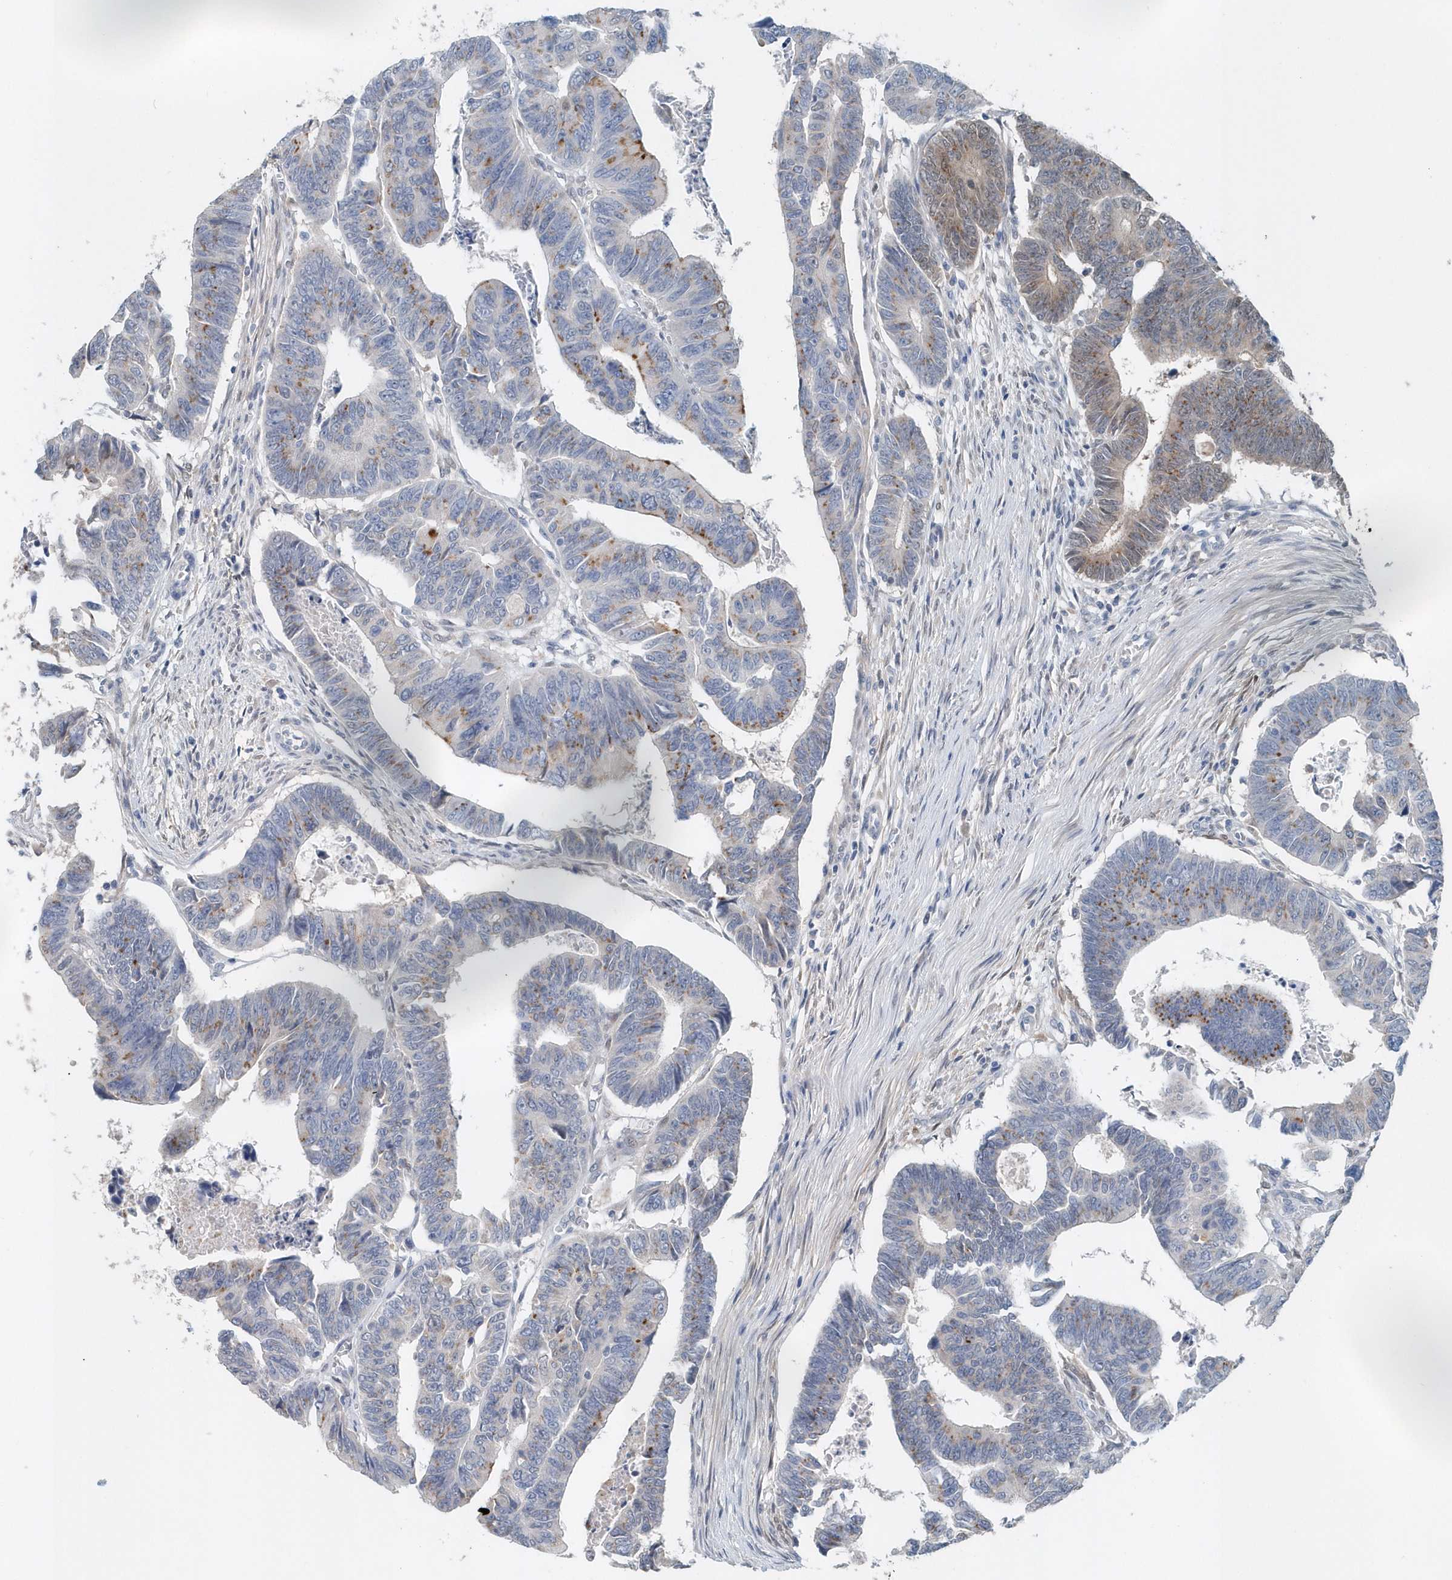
{"staining": {"intensity": "moderate", "quantity": "<25%", "location": "cytoplasmic/membranous"}, "tissue": "colorectal cancer", "cell_type": "Tumor cells", "image_type": "cancer", "snomed": [{"axis": "morphology", "description": "Adenocarcinoma, NOS"}, {"axis": "topography", "description": "Rectum"}], "caption": "This histopathology image demonstrates immunohistochemistry (IHC) staining of human adenocarcinoma (colorectal), with low moderate cytoplasmic/membranous staining in about <25% of tumor cells.", "gene": "PFN2", "patient": {"sex": "female", "age": 65}}